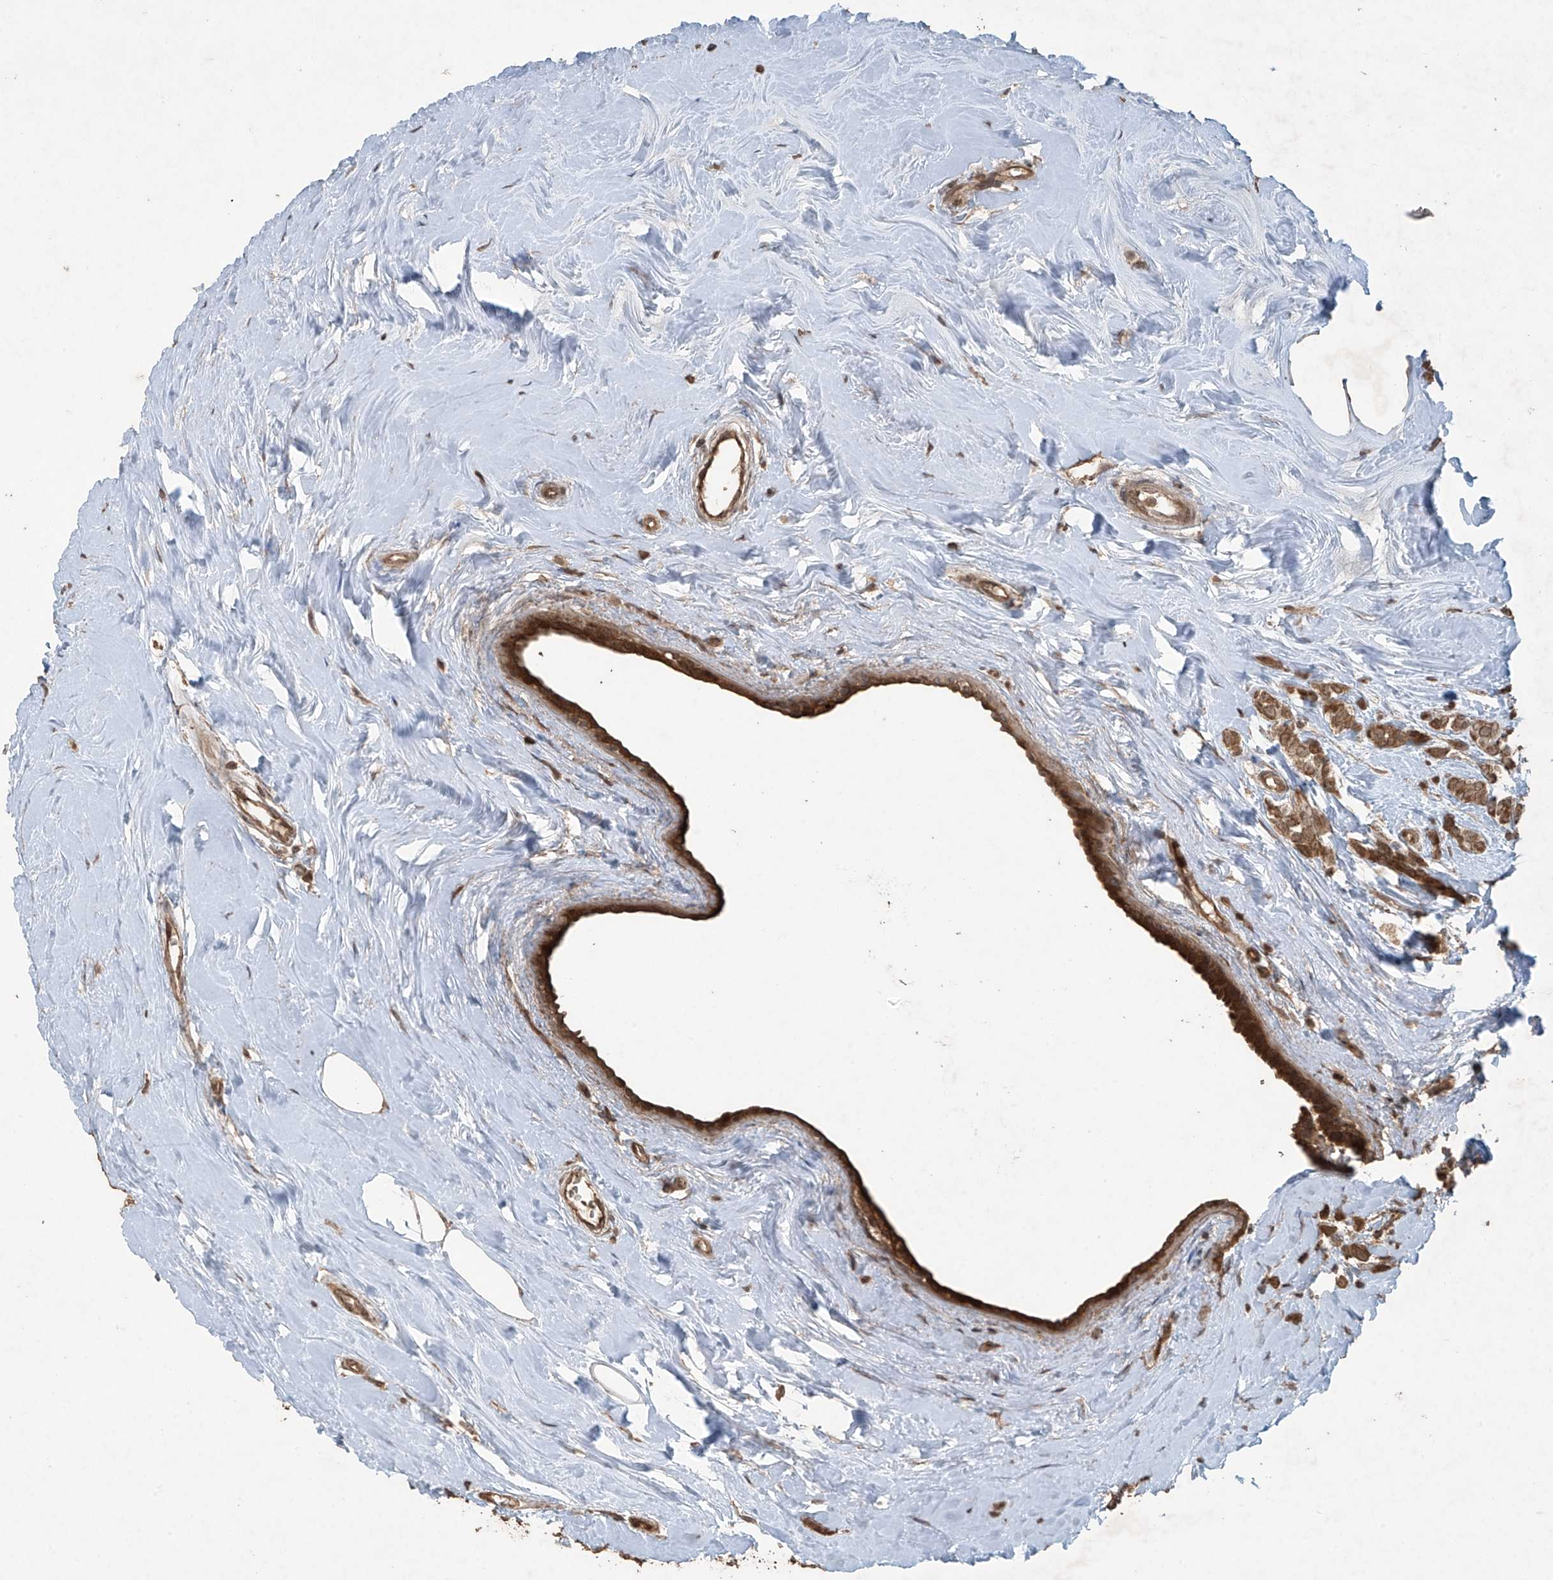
{"staining": {"intensity": "moderate", "quantity": ">75%", "location": "cytoplasmic/membranous"}, "tissue": "breast cancer", "cell_type": "Tumor cells", "image_type": "cancer", "snomed": [{"axis": "morphology", "description": "Lobular carcinoma"}, {"axis": "topography", "description": "Breast"}], "caption": "This is a micrograph of immunohistochemistry staining of lobular carcinoma (breast), which shows moderate positivity in the cytoplasmic/membranous of tumor cells.", "gene": "PGPEP1", "patient": {"sex": "female", "age": 47}}